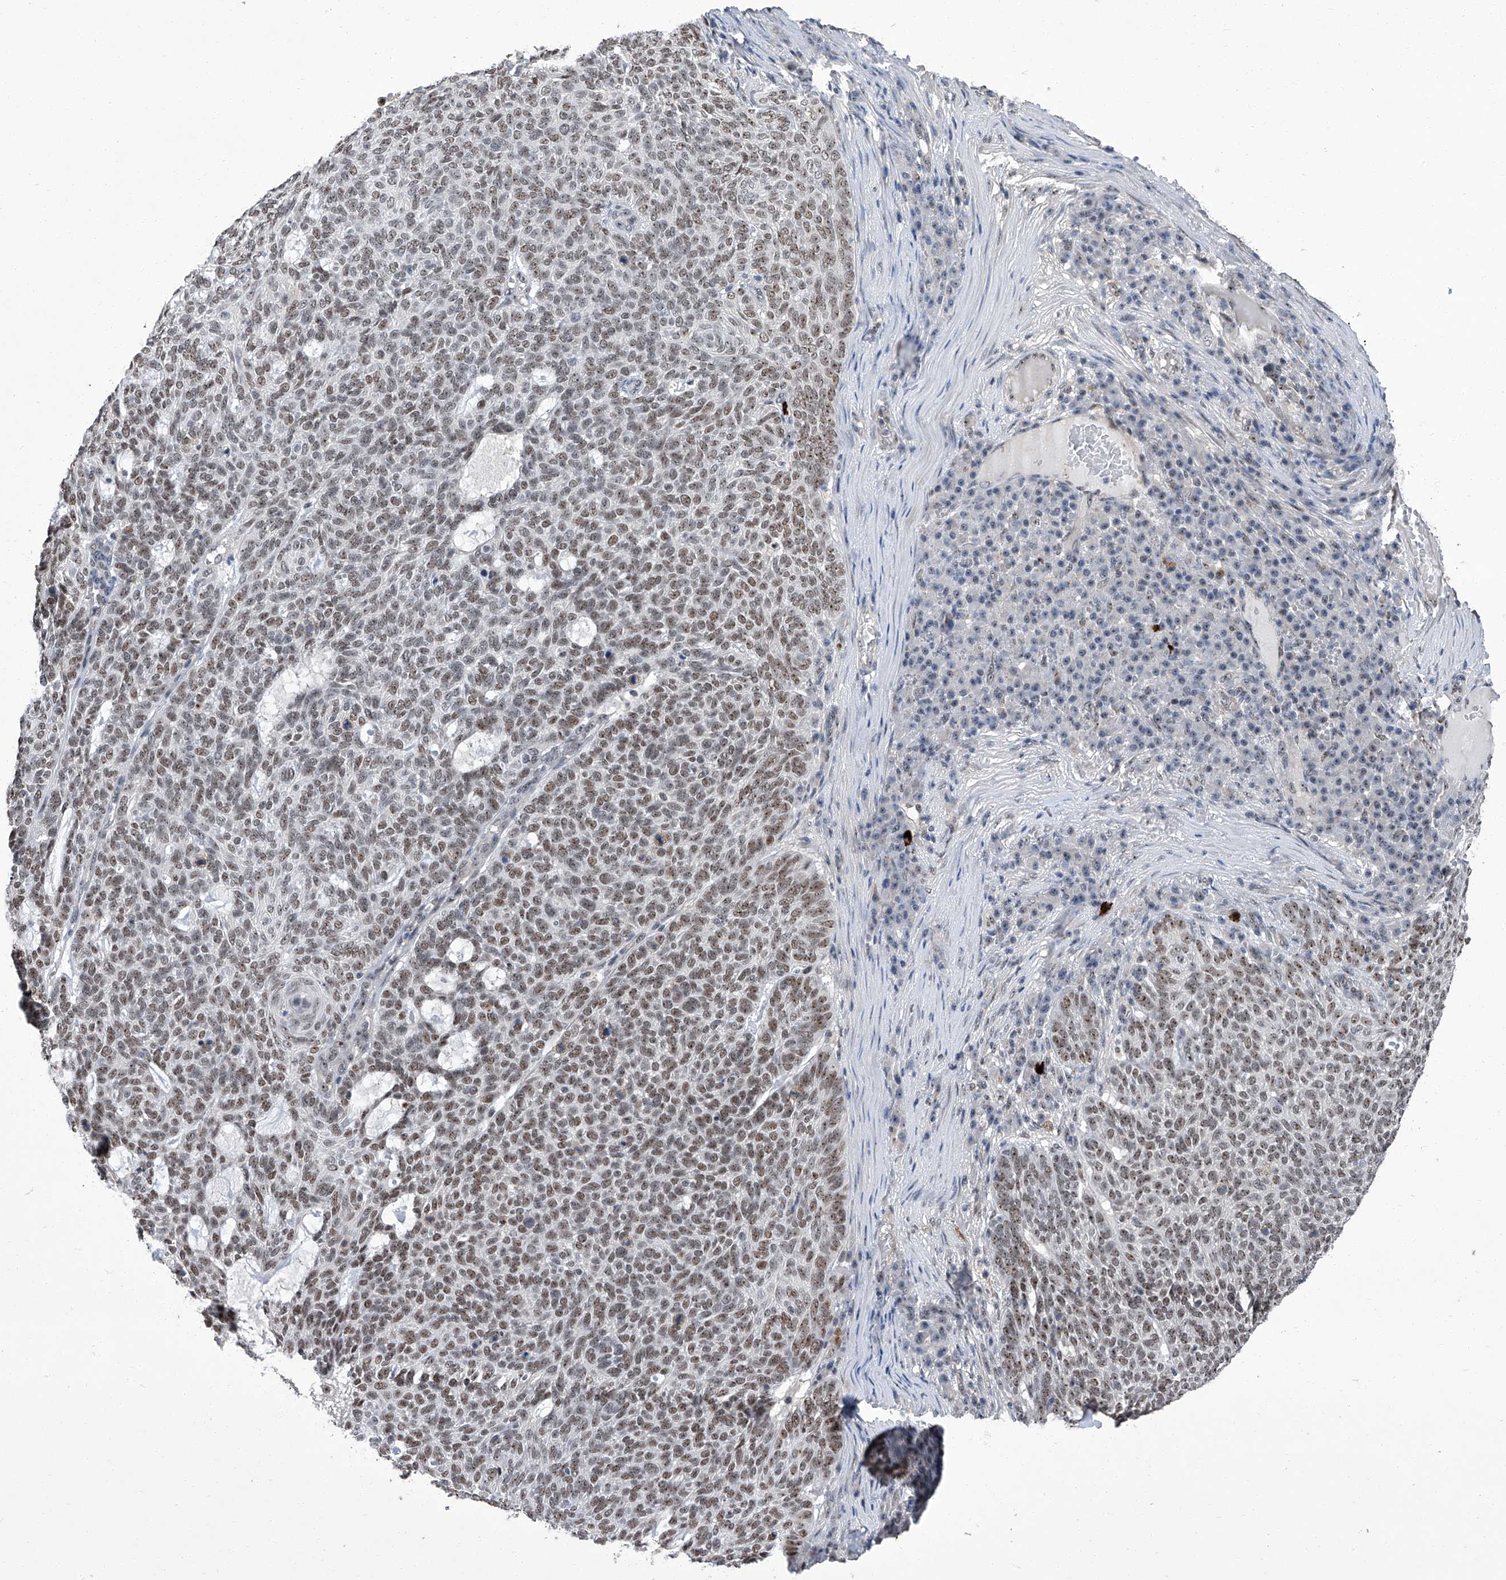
{"staining": {"intensity": "moderate", "quantity": ">75%", "location": "nuclear"}, "tissue": "skin cancer", "cell_type": "Tumor cells", "image_type": "cancer", "snomed": [{"axis": "morphology", "description": "Squamous cell carcinoma, NOS"}, {"axis": "topography", "description": "Skin"}], "caption": "A photomicrograph showing moderate nuclear positivity in about >75% of tumor cells in squamous cell carcinoma (skin), as visualized by brown immunohistochemical staining.", "gene": "CMTR1", "patient": {"sex": "female", "age": 90}}